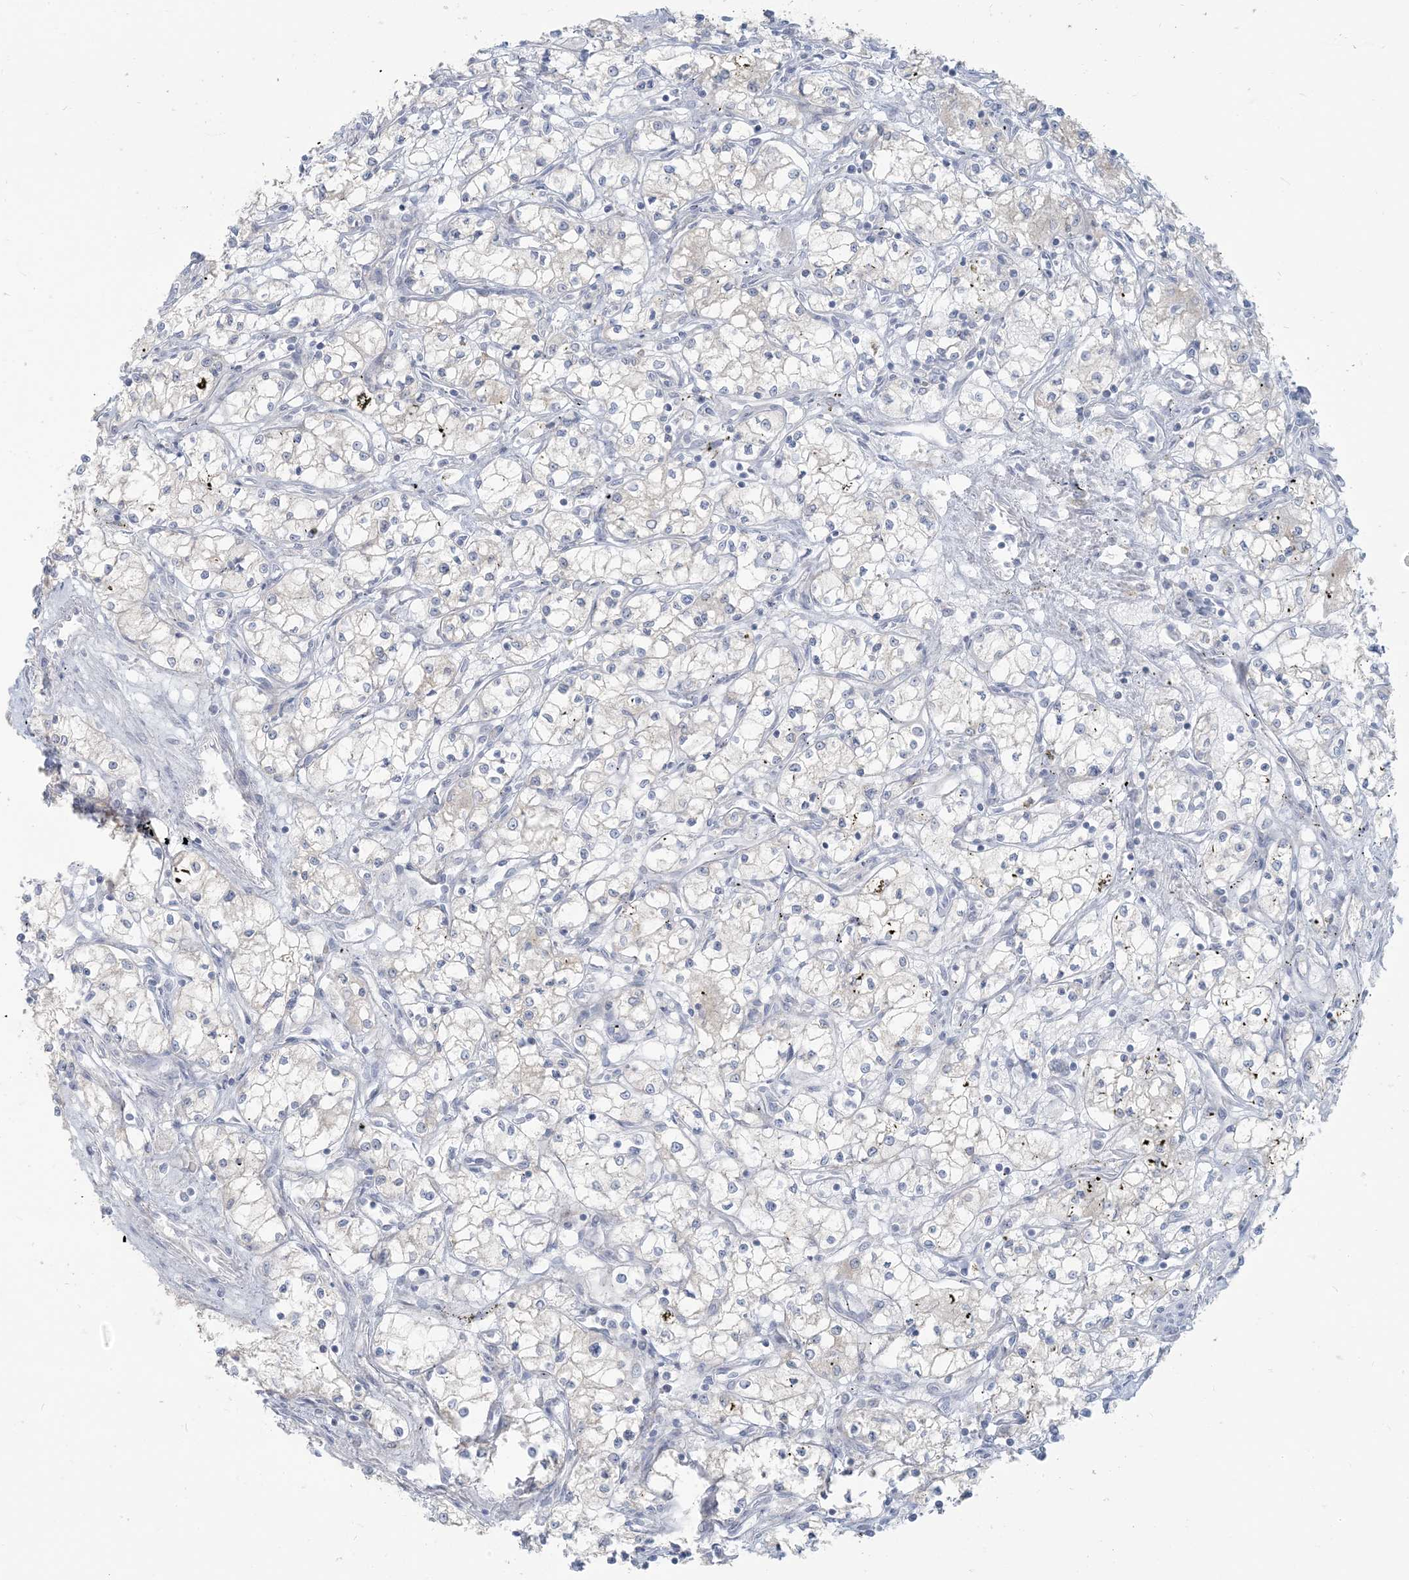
{"staining": {"intensity": "negative", "quantity": "none", "location": "none"}, "tissue": "renal cancer", "cell_type": "Tumor cells", "image_type": "cancer", "snomed": [{"axis": "morphology", "description": "Adenocarcinoma, NOS"}, {"axis": "topography", "description": "Kidney"}], "caption": "High magnification brightfield microscopy of renal cancer (adenocarcinoma) stained with DAB (brown) and counterstained with hematoxylin (blue): tumor cells show no significant staining.", "gene": "SCML1", "patient": {"sex": "male", "age": 59}}